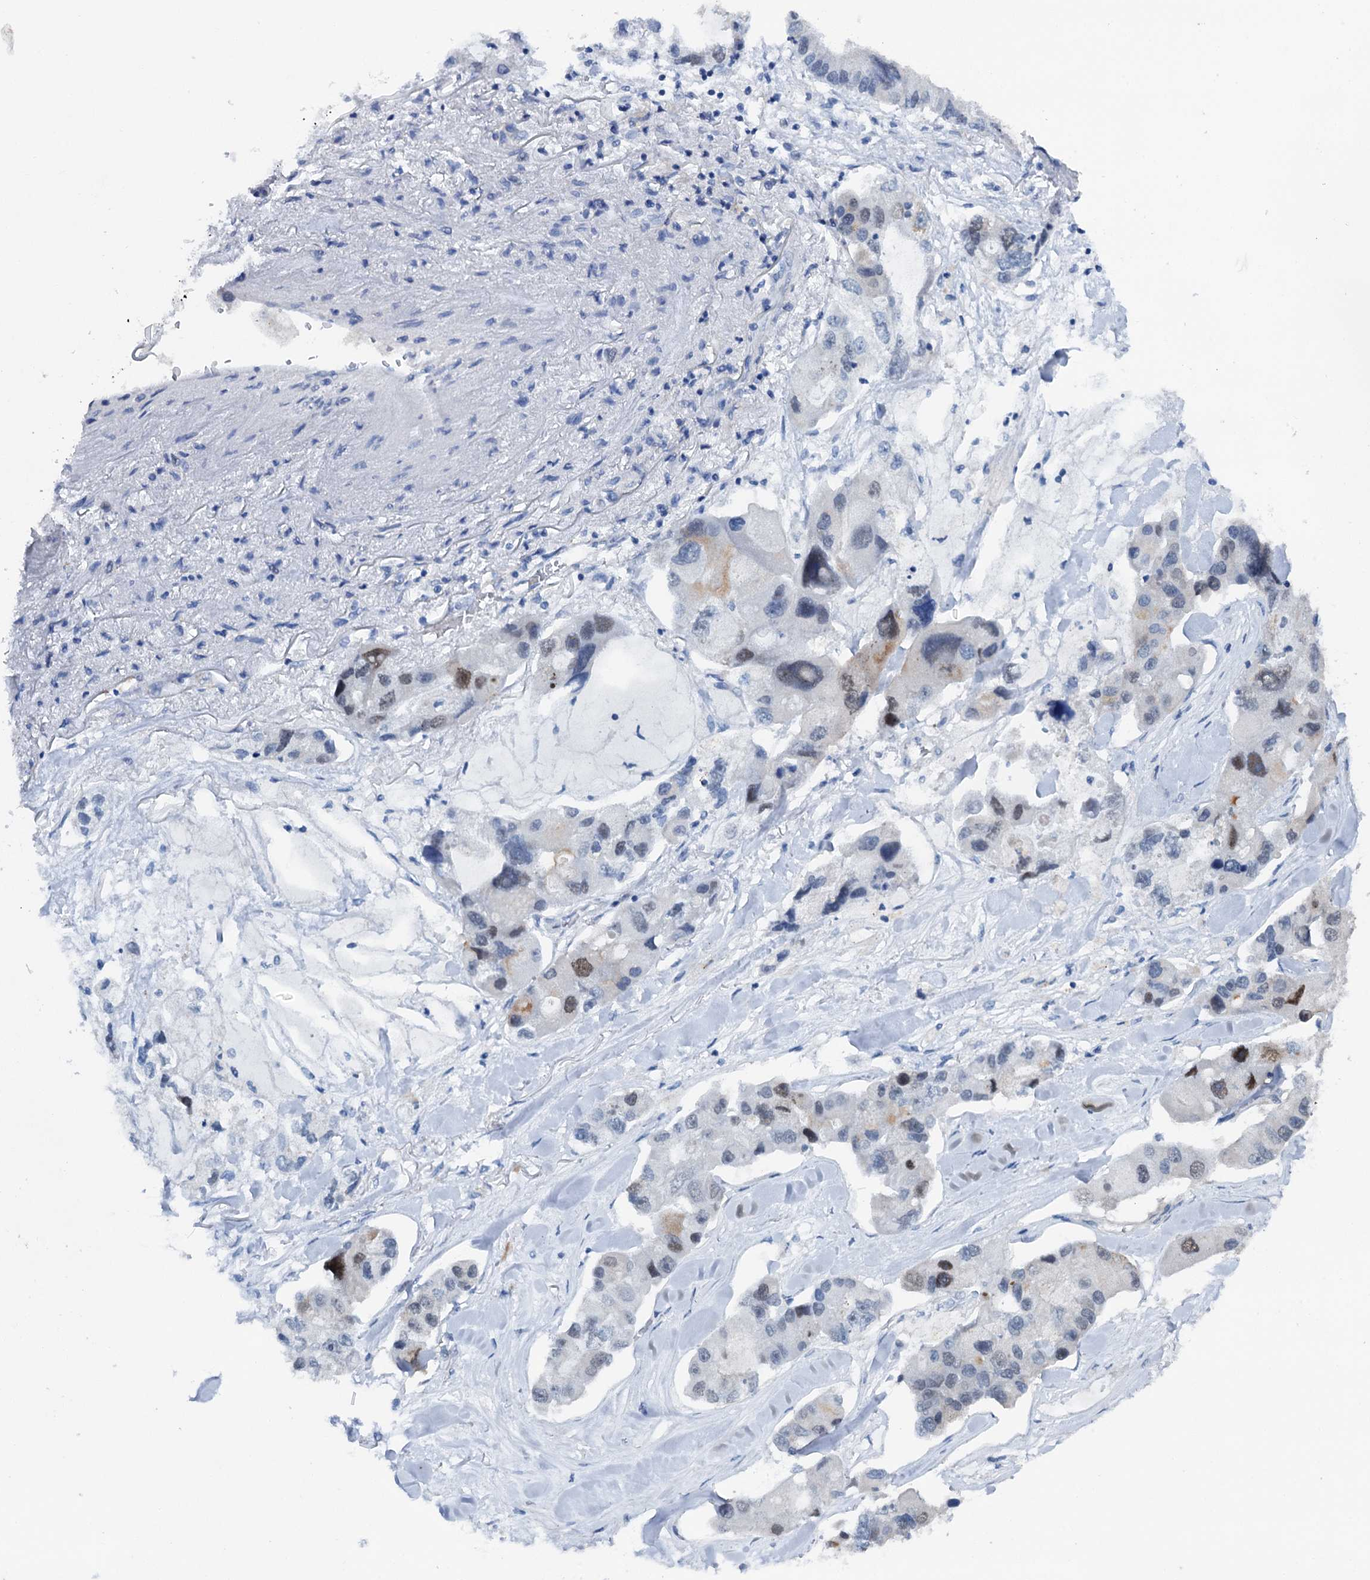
{"staining": {"intensity": "weak", "quantity": "<25%", "location": "nuclear"}, "tissue": "lung cancer", "cell_type": "Tumor cells", "image_type": "cancer", "snomed": [{"axis": "morphology", "description": "Adenocarcinoma, NOS"}, {"axis": "topography", "description": "Lung"}], "caption": "A histopathology image of human lung adenocarcinoma is negative for staining in tumor cells.", "gene": "FAM111B", "patient": {"sex": "female", "age": 54}}